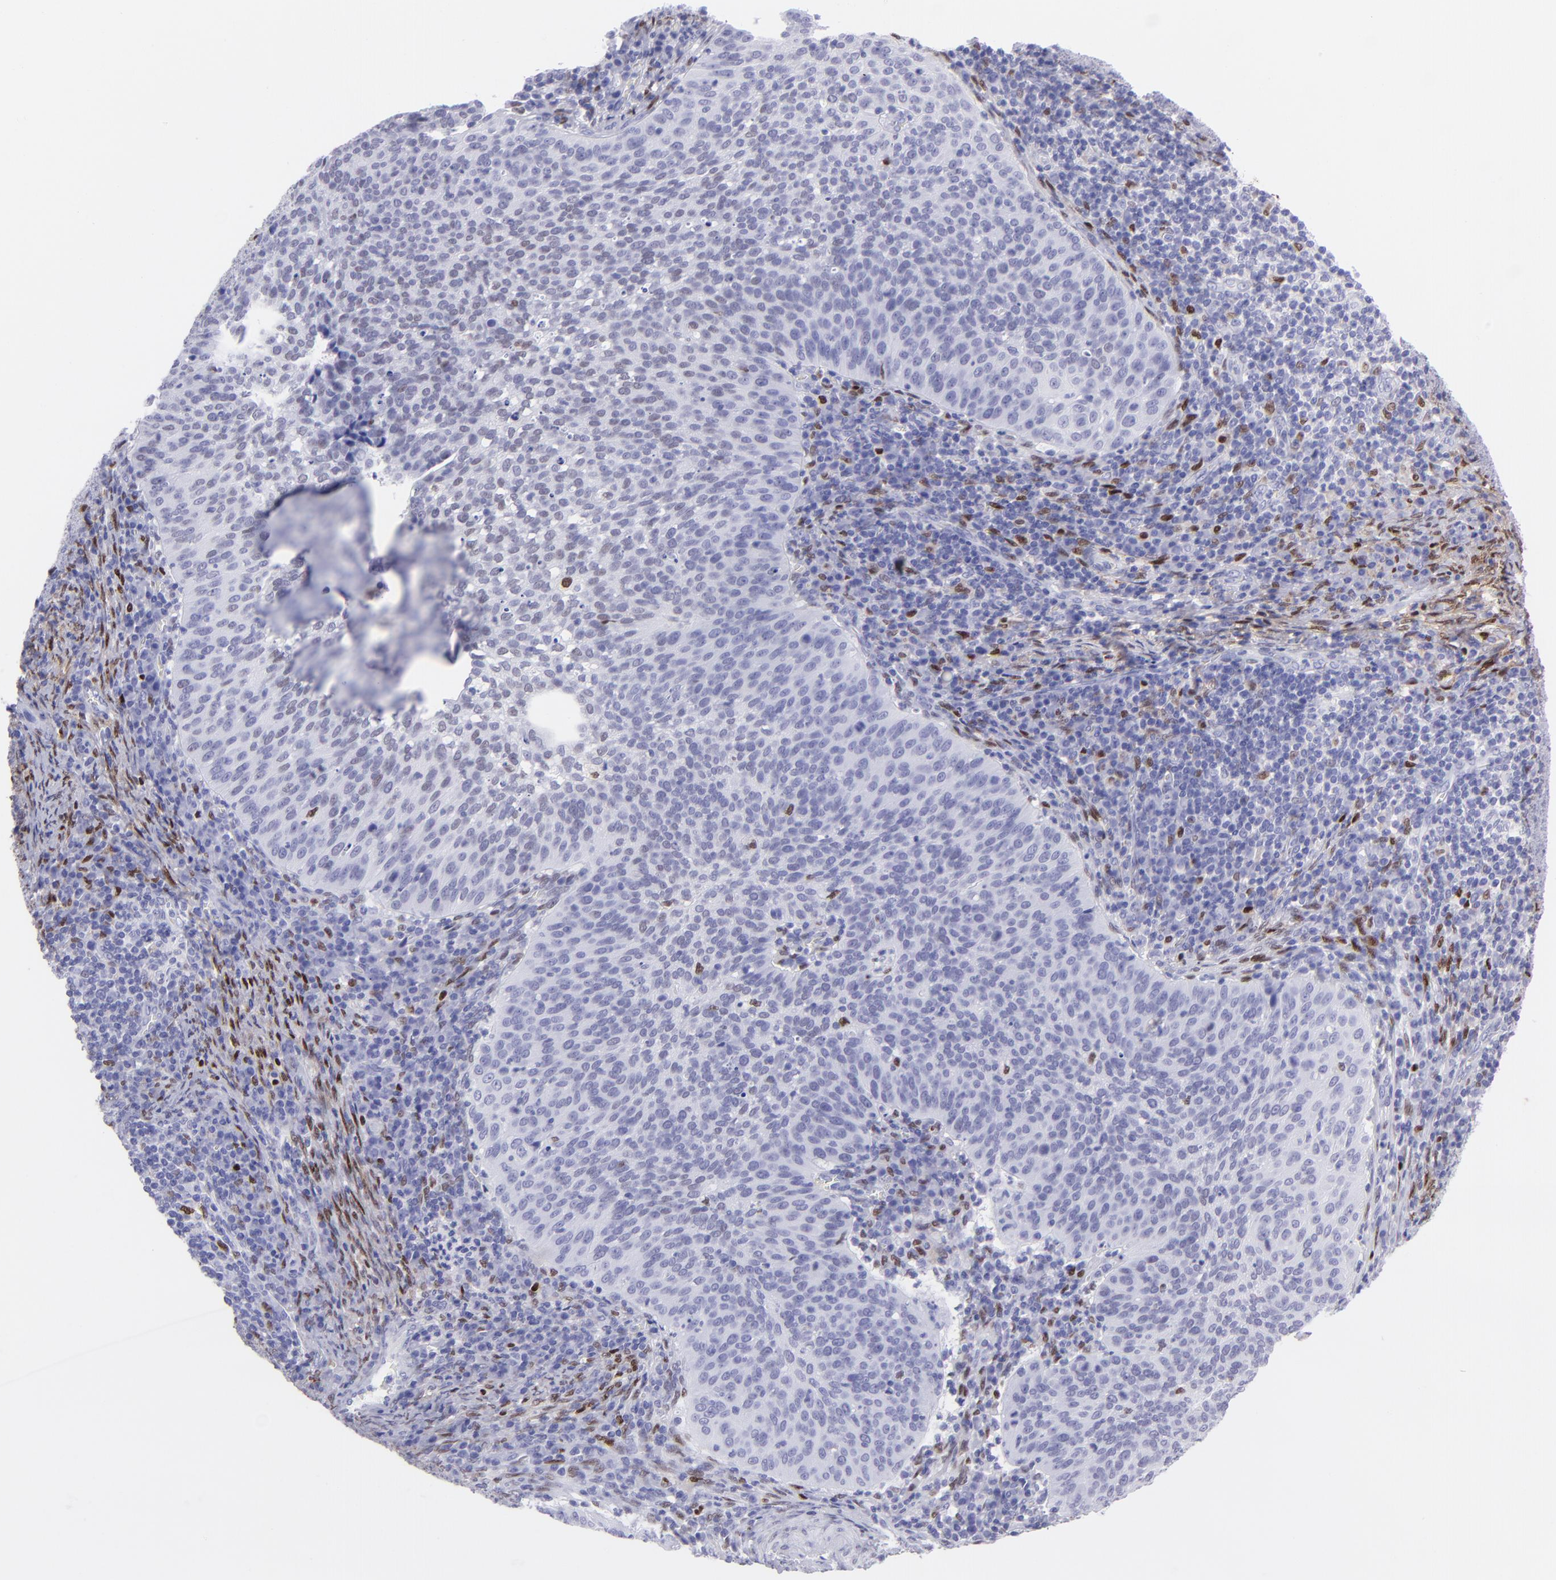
{"staining": {"intensity": "negative", "quantity": "none", "location": "none"}, "tissue": "cervical cancer", "cell_type": "Tumor cells", "image_type": "cancer", "snomed": [{"axis": "morphology", "description": "Squamous cell carcinoma, NOS"}, {"axis": "topography", "description": "Cervix"}], "caption": "Immunohistochemistry (IHC) micrograph of human cervical cancer stained for a protein (brown), which demonstrates no expression in tumor cells.", "gene": "MITF", "patient": {"sex": "female", "age": 39}}